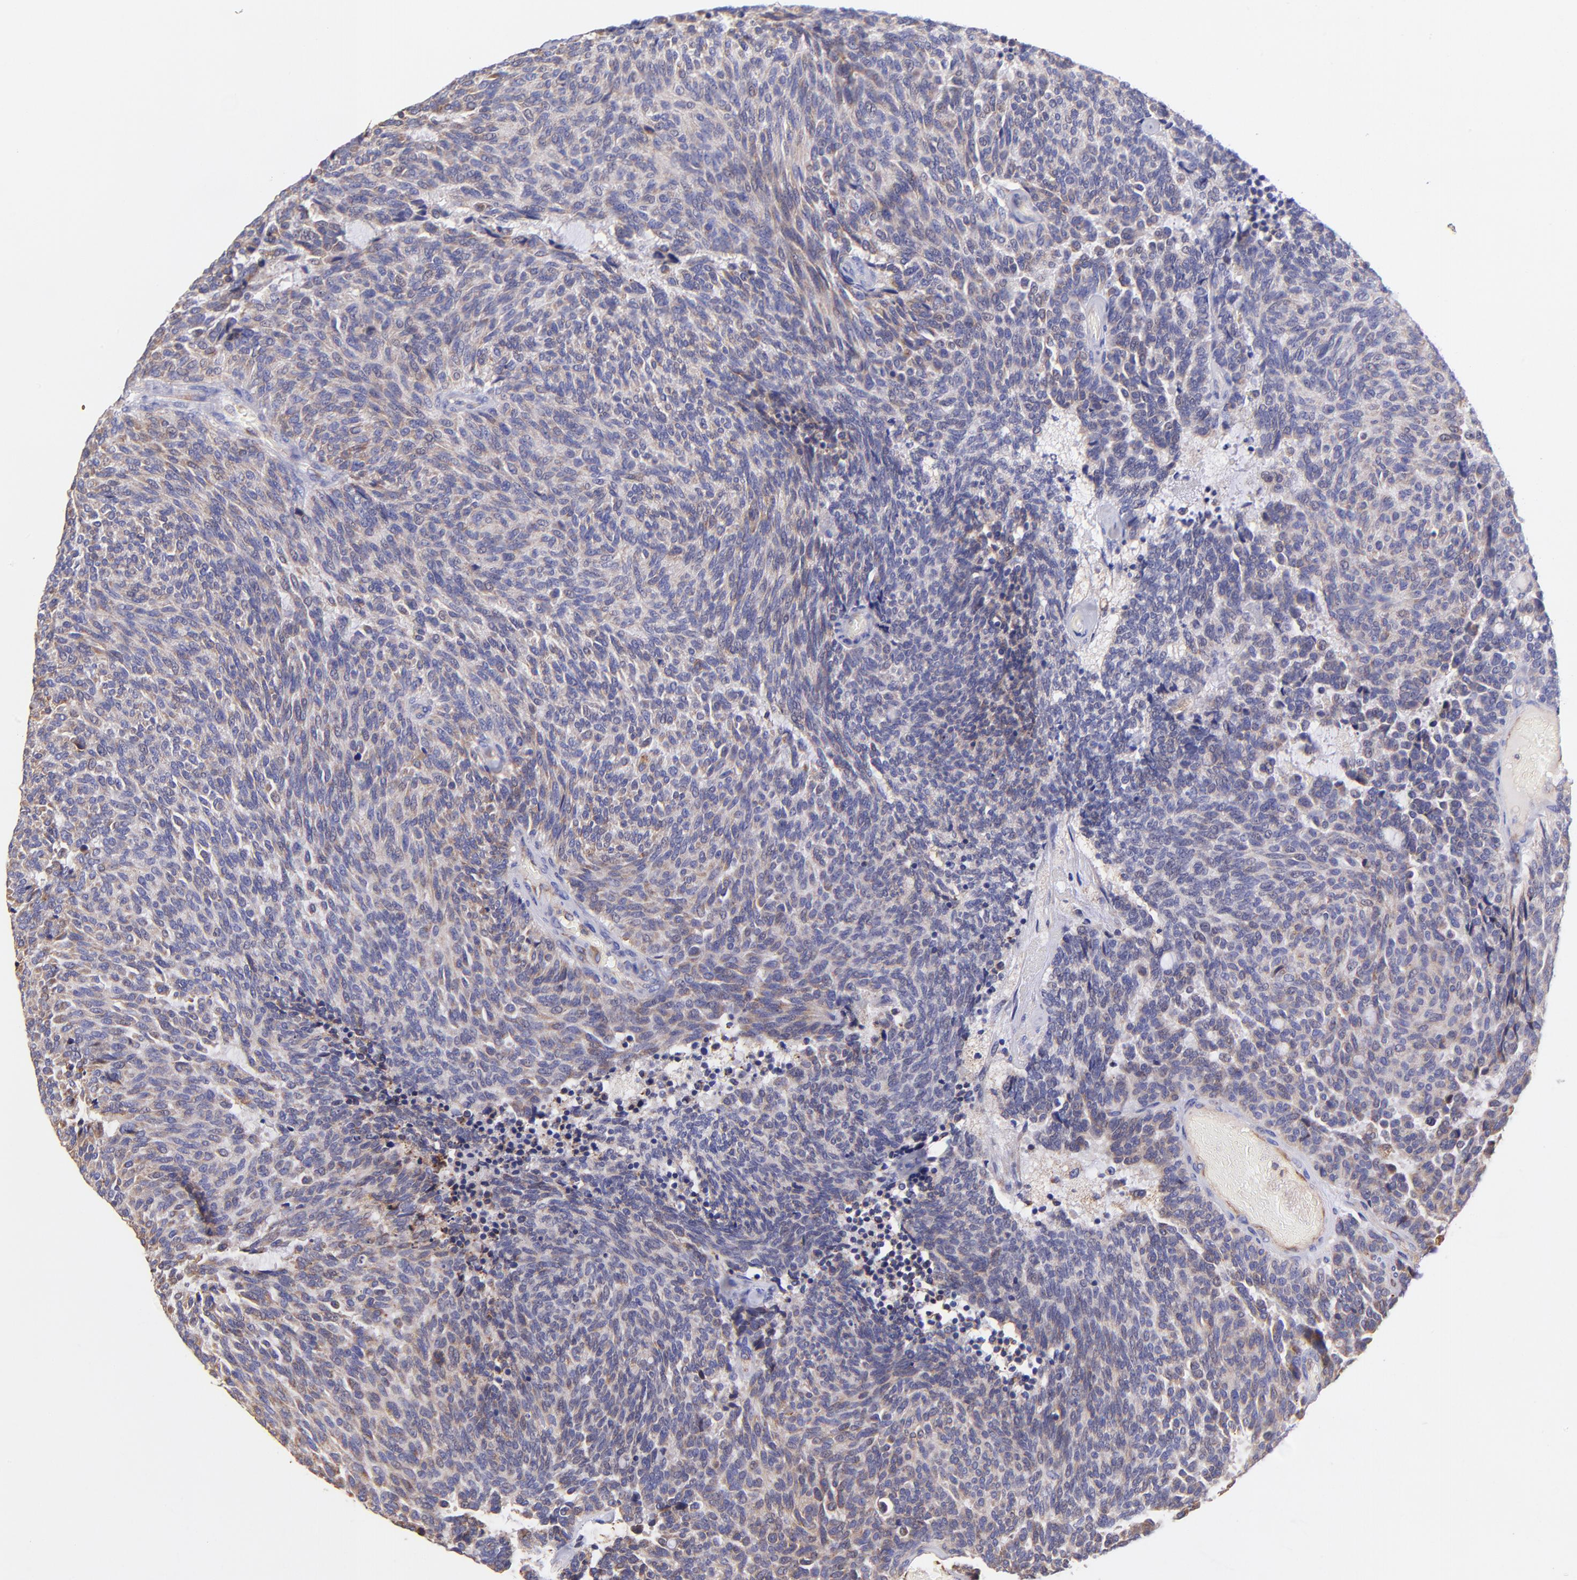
{"staining": {"intensity": "moderate", "quantity": "<25%", "location": "cytoplasmic/membranous"}, "tissue": "carcinoid", "cell_type": "Tumor cells", "image_type": "cancer", "snomed": [{"axis": "morphology", "description": "Carcinoid, malignant, NOS"}, {"axis": "topography", "description": "Pancreas"}], "caption": "Protein staining of carcinoid tissue demonstrates moderate cytoplasmic/membranous expression in approximately <25% of tumor cells.", "gene": "PREX1", "patient": {"sex": "female", "age": 54}}